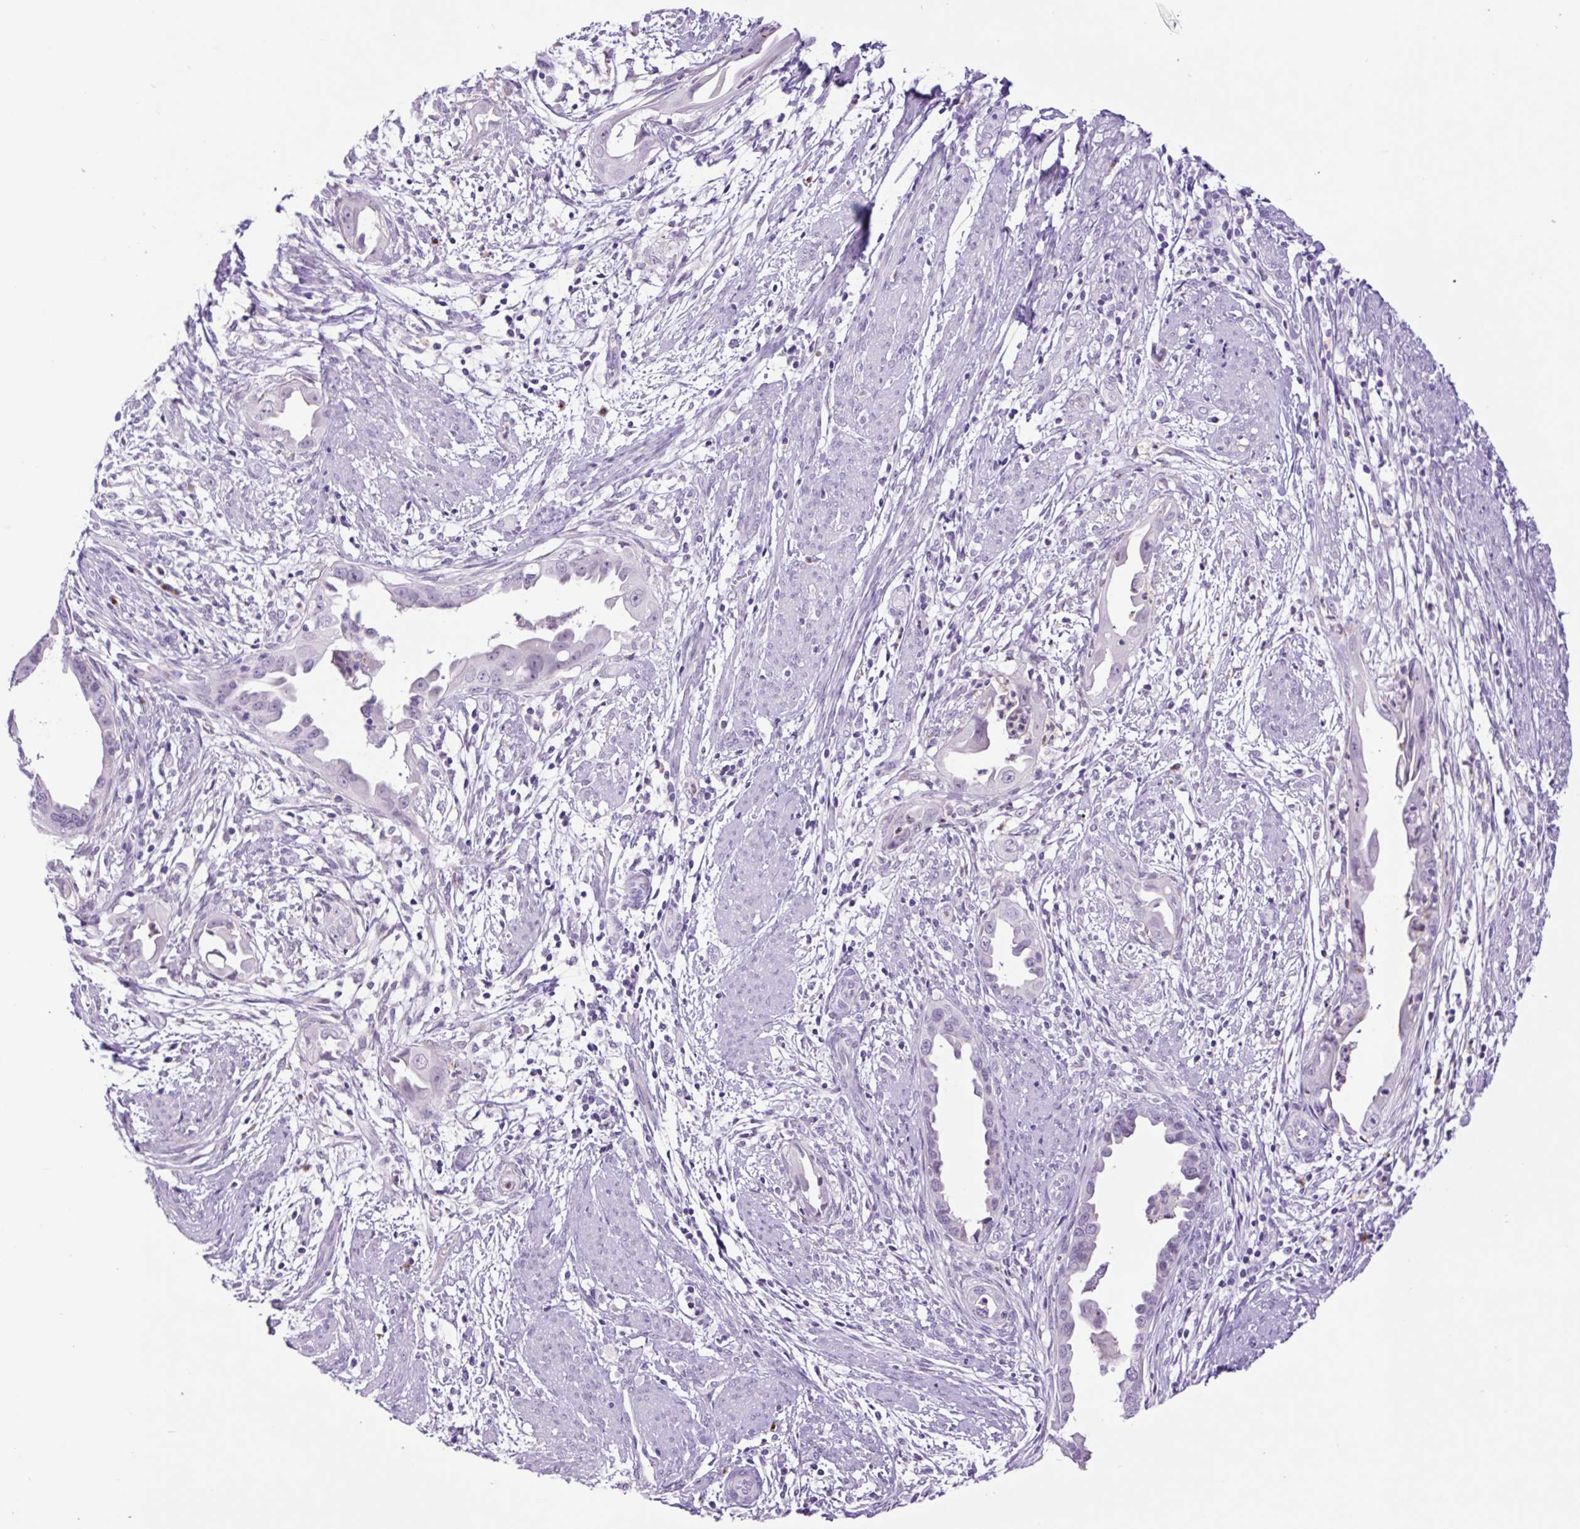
{"staining": {"intensity": "negative", "quantity": "none", "location": "none"}, "tissue": "endometrial cancer", "cell_type": "Tumor cells", "image_type": "cancer", "snomed": [{"axis": "morphology", "description": "Adenocarcinoma, NOS"}, {"axis": "topography", "description": "Endometrium"}], "caption": "Adenocarcinoma (endometrial) stained for a protein using IHC reveals no positivity tumor cells.", "gene": "MFSD3", "patient": {"sex": "female", "age": 57}}